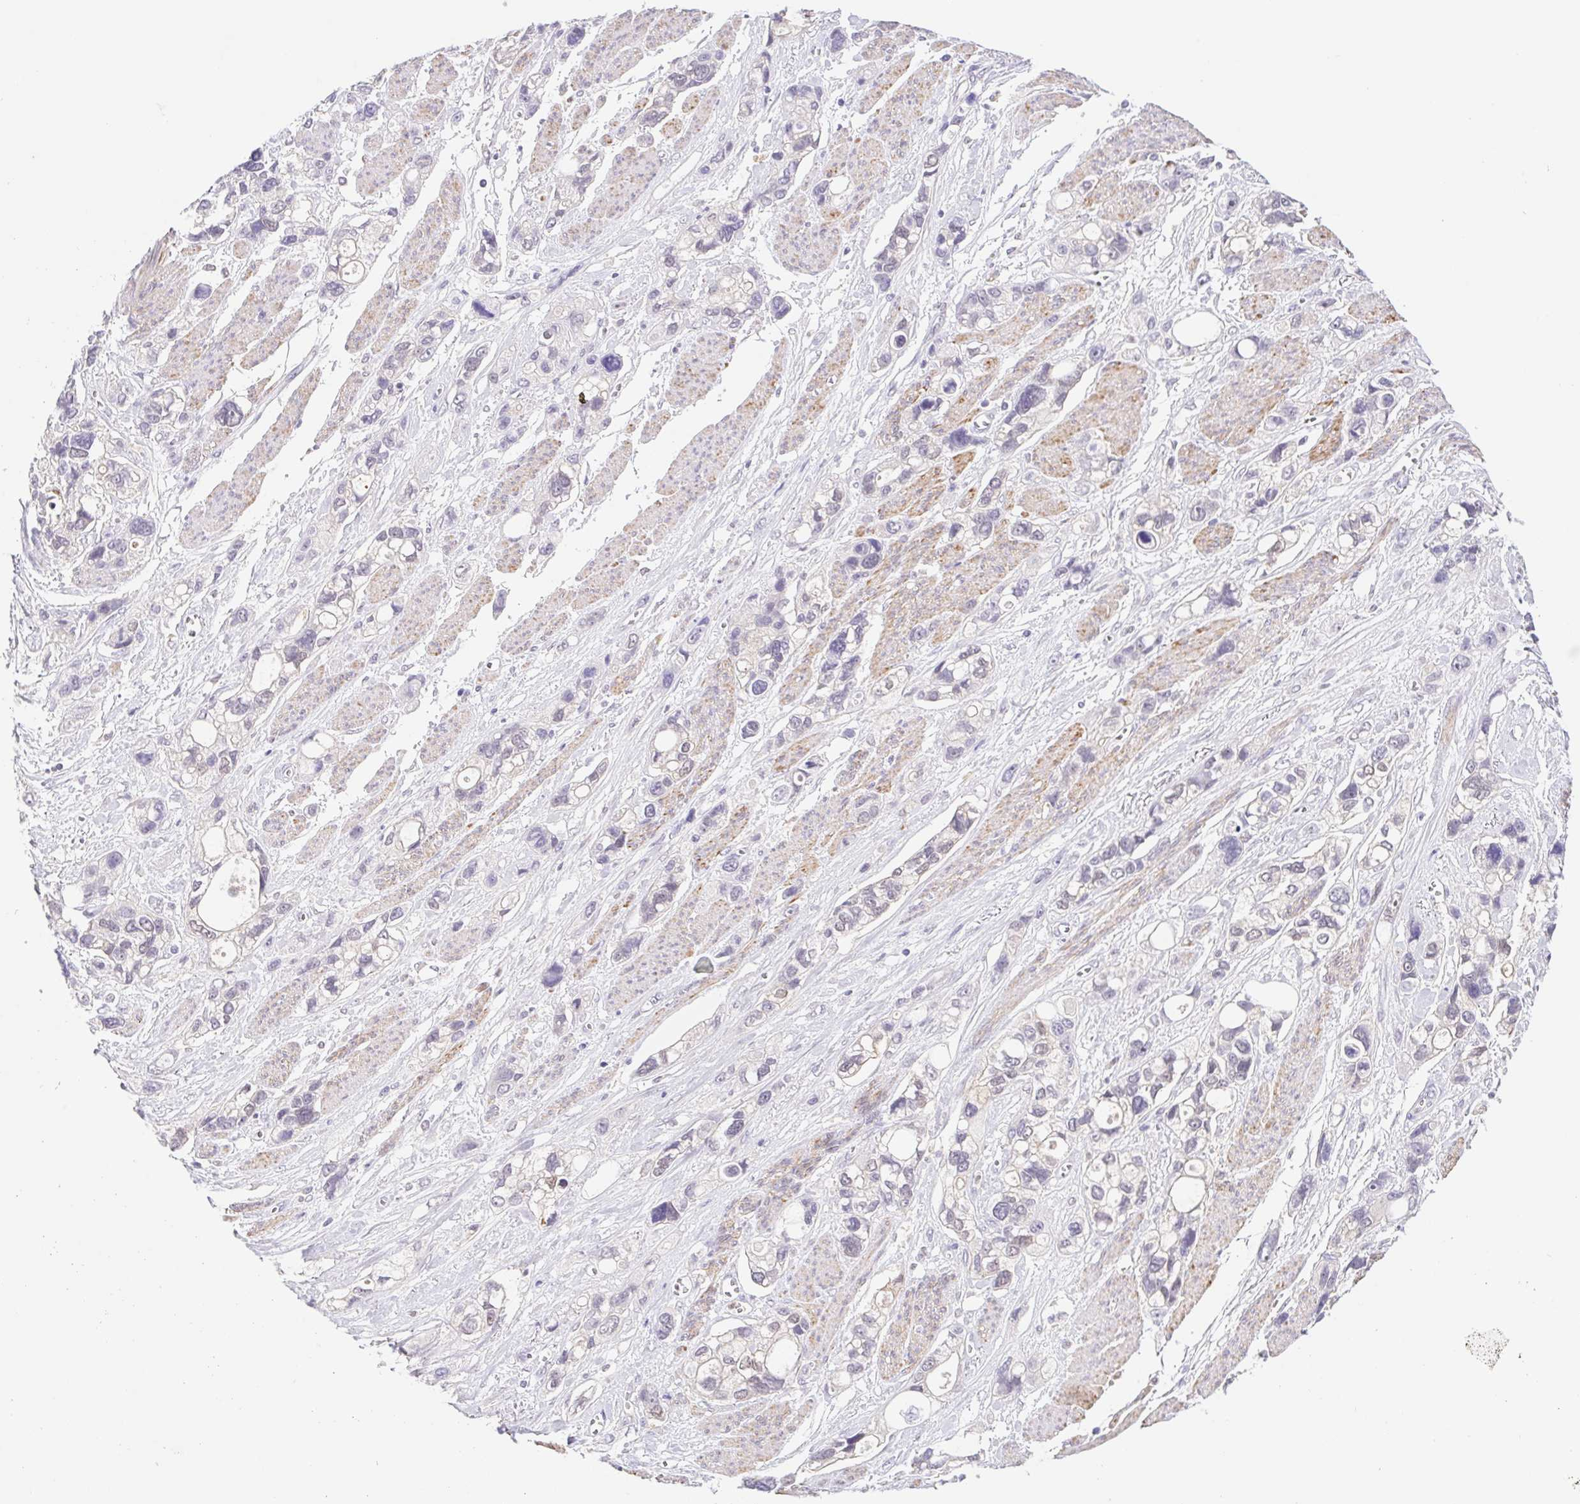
{"staining": {"intensity": "negative", "quantity": "none", "location": "none"}, "tissue": "stomach cancer", "cell_type": "Tumor cells", "image_type": "cancer", "snomed": [{"axis": "morphology", "description": "Adenocarcinoma, NOS"}, {"axis": "topography", "description": "Stomach, upper"}], "caption": "Immunohistochemistry histopathology image of neoplastic tissue: stomach adenocarcinoma stained with DAB (3,3'-diaminobenzidine) reveals no significant protein staining in tumor cells.", "gene": "L3MBTL4", "patient": {"sex": "female", "age": 81}}